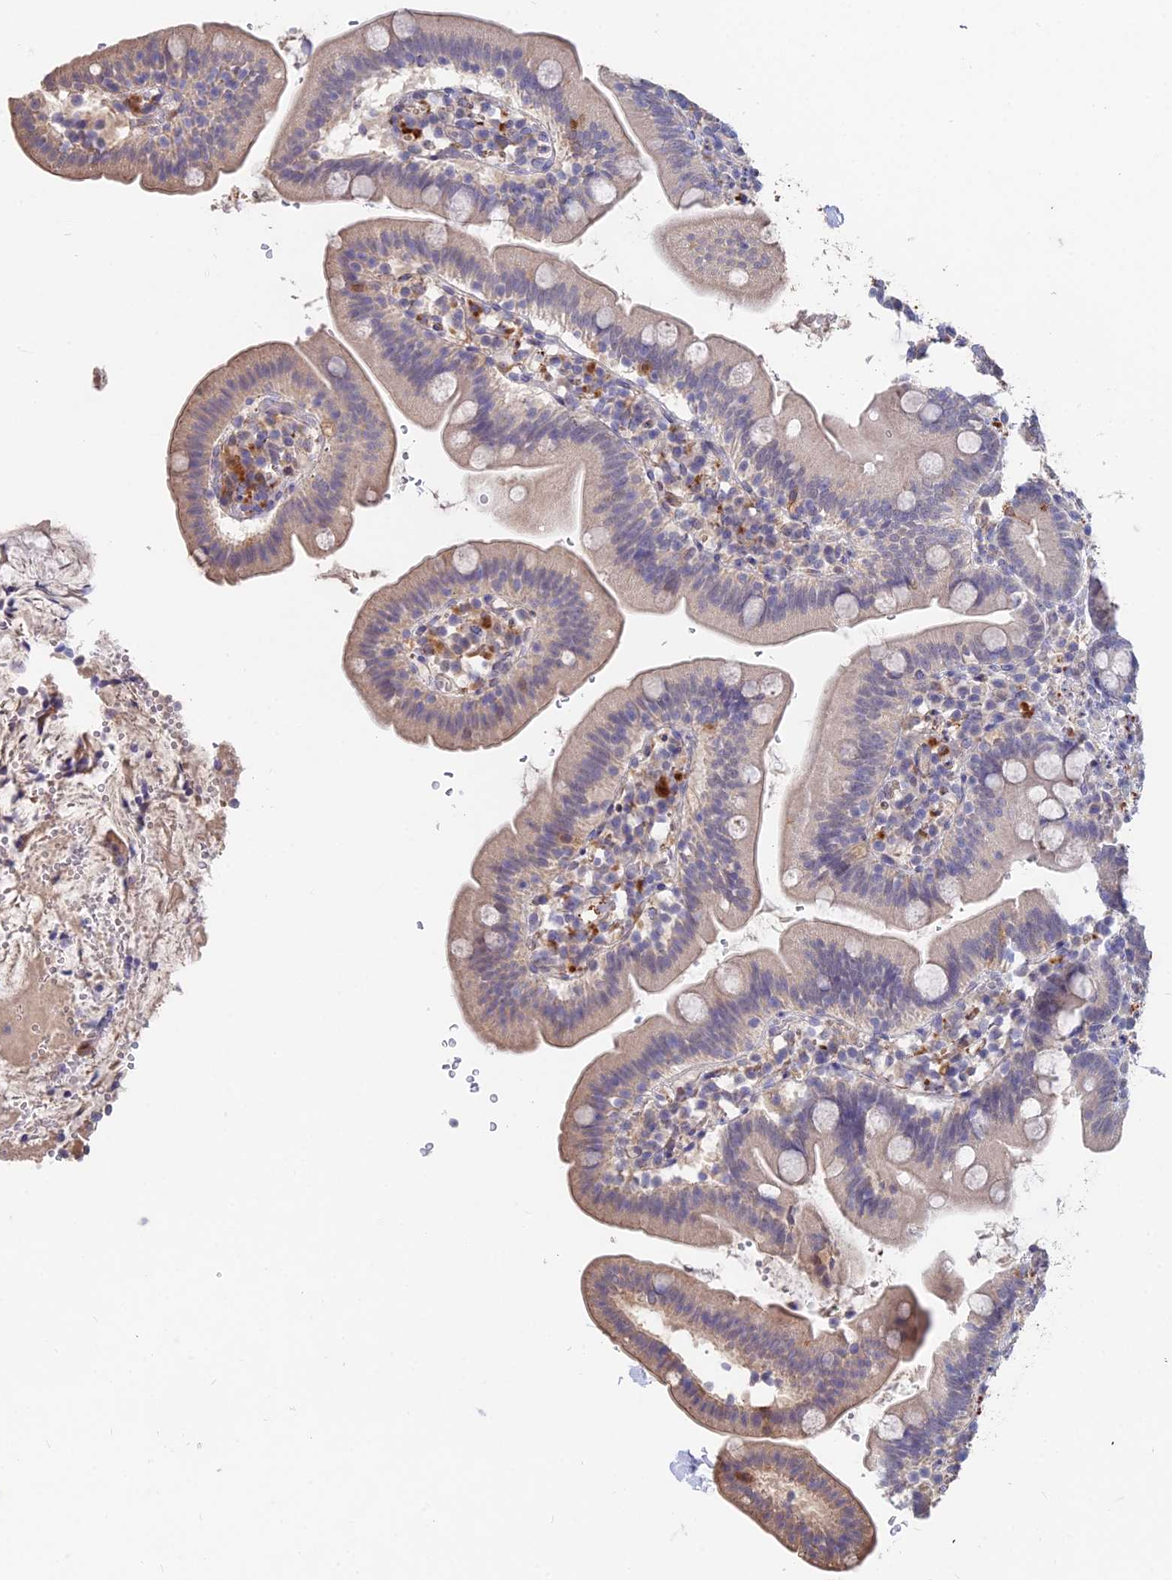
{"staining": {"intensity": "weak", "quantity": "<25%", "location": "cytoplasmic/membranous"}, "tissue": "duodenum", "cell_type": "Glandular cells", "image_type": "normal", "snomed": [{"axis": "morphology", "description": "Normal tissue, NOS"}, {"axis": "topography", "description": "Duodenum"}], "caption": "Immunohistochemical staining of normal duodenum demonstrates no significant positivity in glandular cells.", "gene": "ACTR5", "patient": {"sex": "female", "age": 67}}